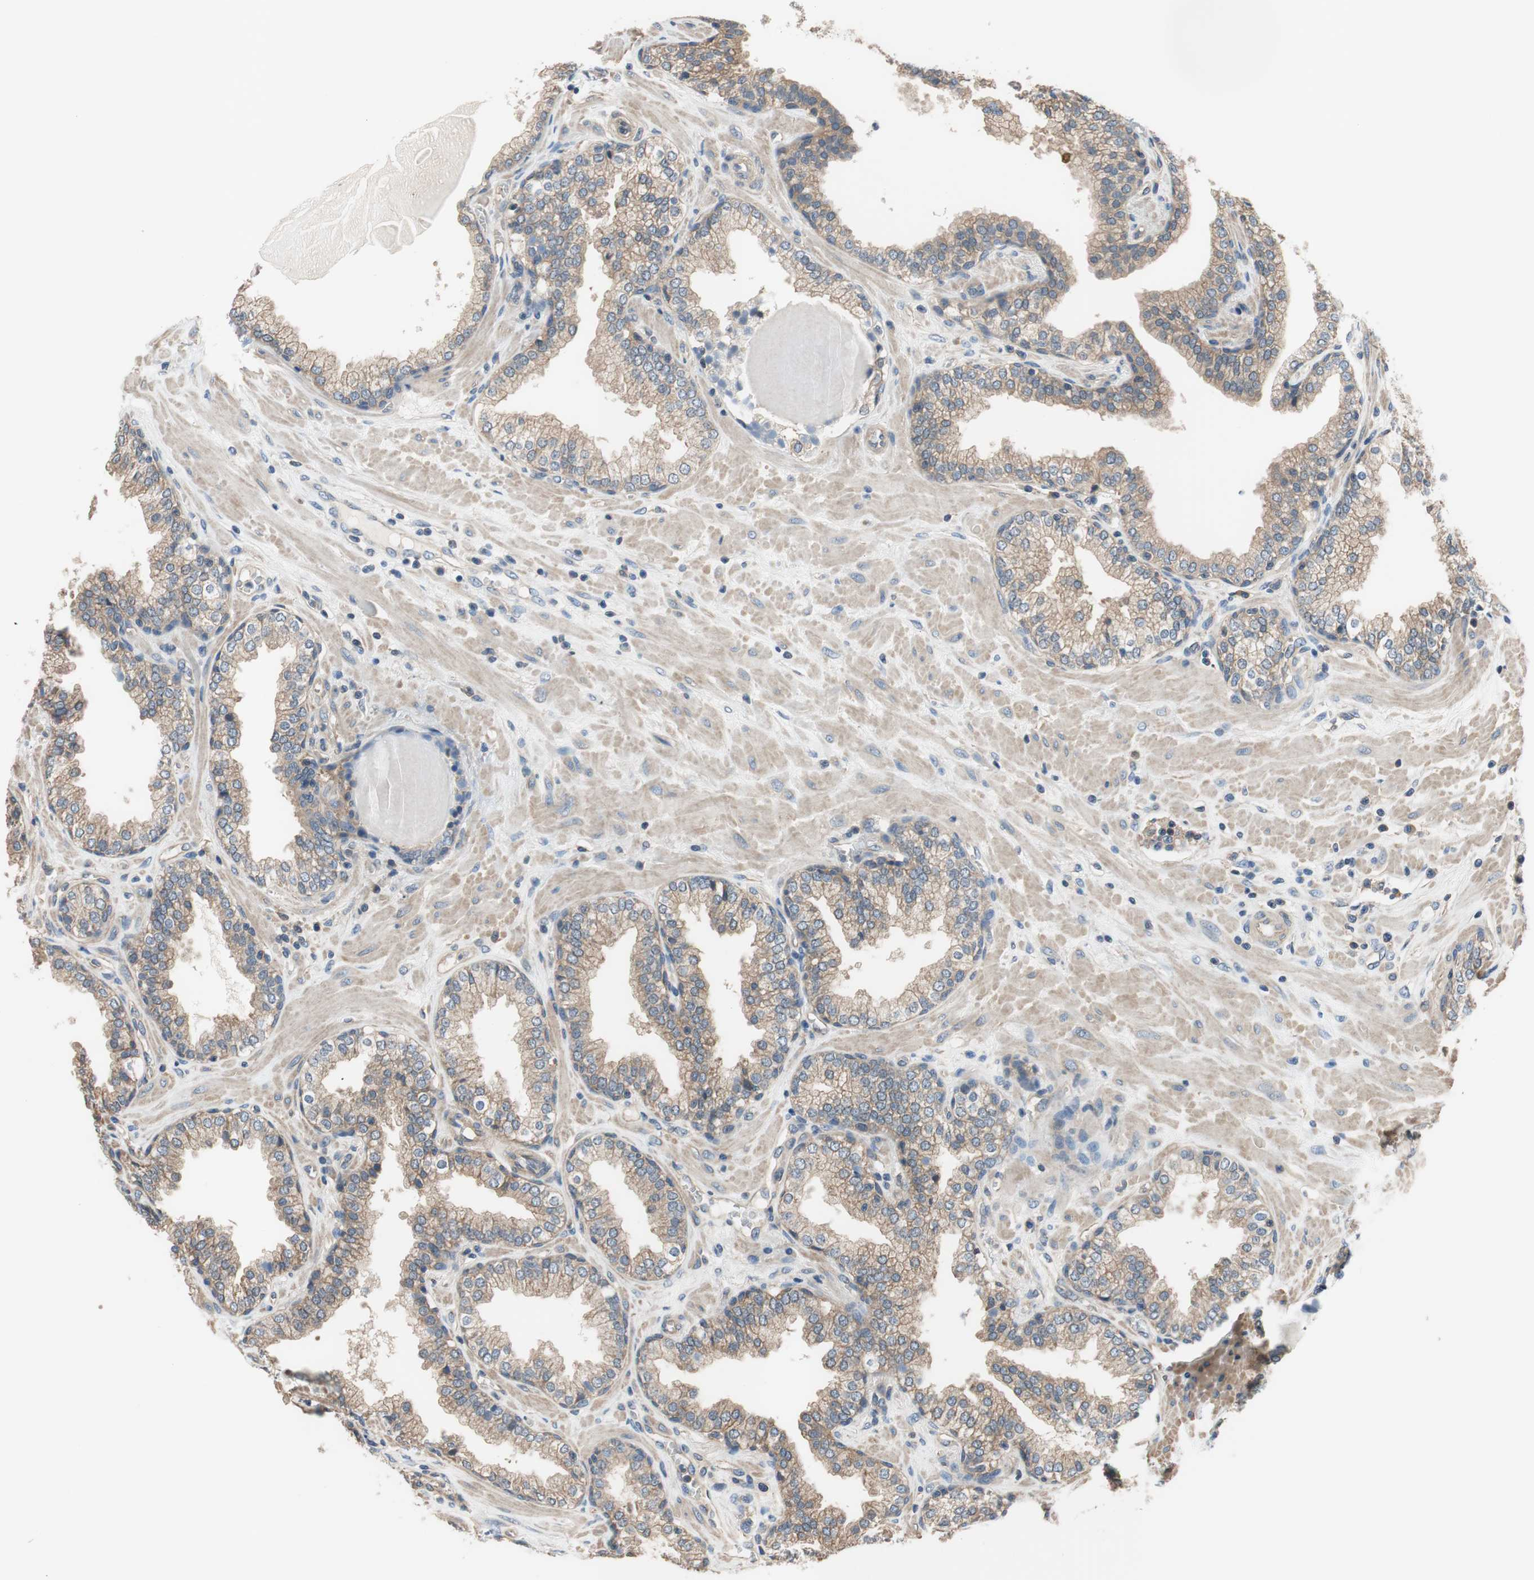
{"staining": {"intensity": "moderate", "quantity": ">75%", "location": "cytoplasmic/membranous"}, "tissue": "prostate", "cell_type": "Glandular cells", "image_type": "normal", "snomed": [{"axis": "morphology", "description": "Normal tissue, NOS"}, {"axis": "topography", "description": "Prostate"}], "caption": "Immunohistochemical staining of unremarkable prostate reveals >75% levels of moderate cytoplasmic/membranous protein positivity in approximately >75% of glandular cells.", "gene": "CALML3", "patient": {"sex": "male", "age": 51}}